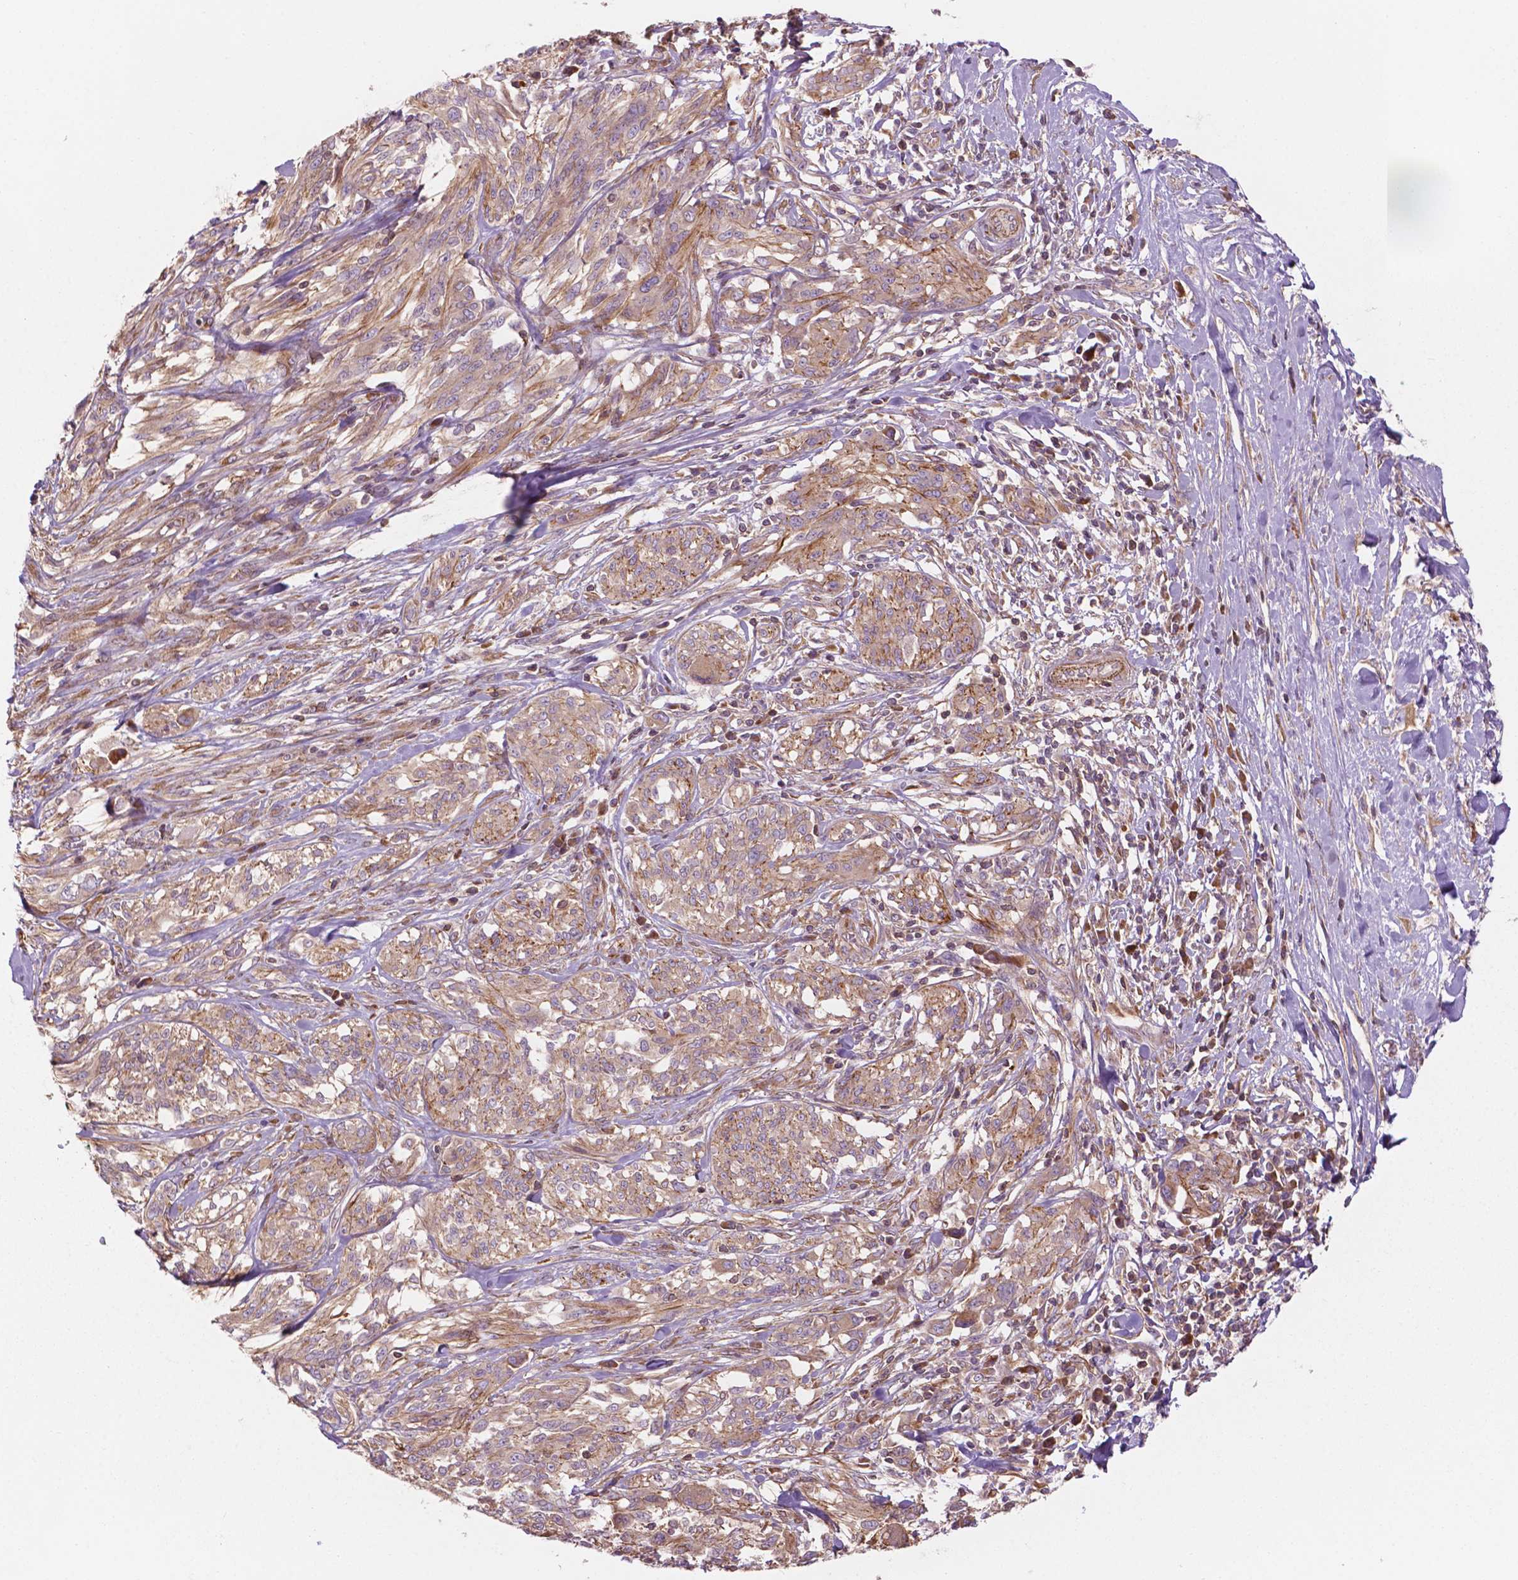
{"staining": {"intensity": "moderate", "quantity": "25%-75%", "location": "cytoplasmic/membranous"}, "tissue": "melanoma", "cell_type": "Tumor cells", "image_type": "cancer", "snomed": [{"axis": "morphology", "description": "Malignant melanoma, NOS"}, {"axis": "topography", "description": "Skin"}], "caption": "IHC photomicrograph of malignant melanoma stained for a protein (brown), which exhibits medium levels of moderate cytoplasmic/membranous staining in approximately 25%-75% of tumor cells.", "gene": "SURF4", "patient": {"sex": "female", "age": 91}}